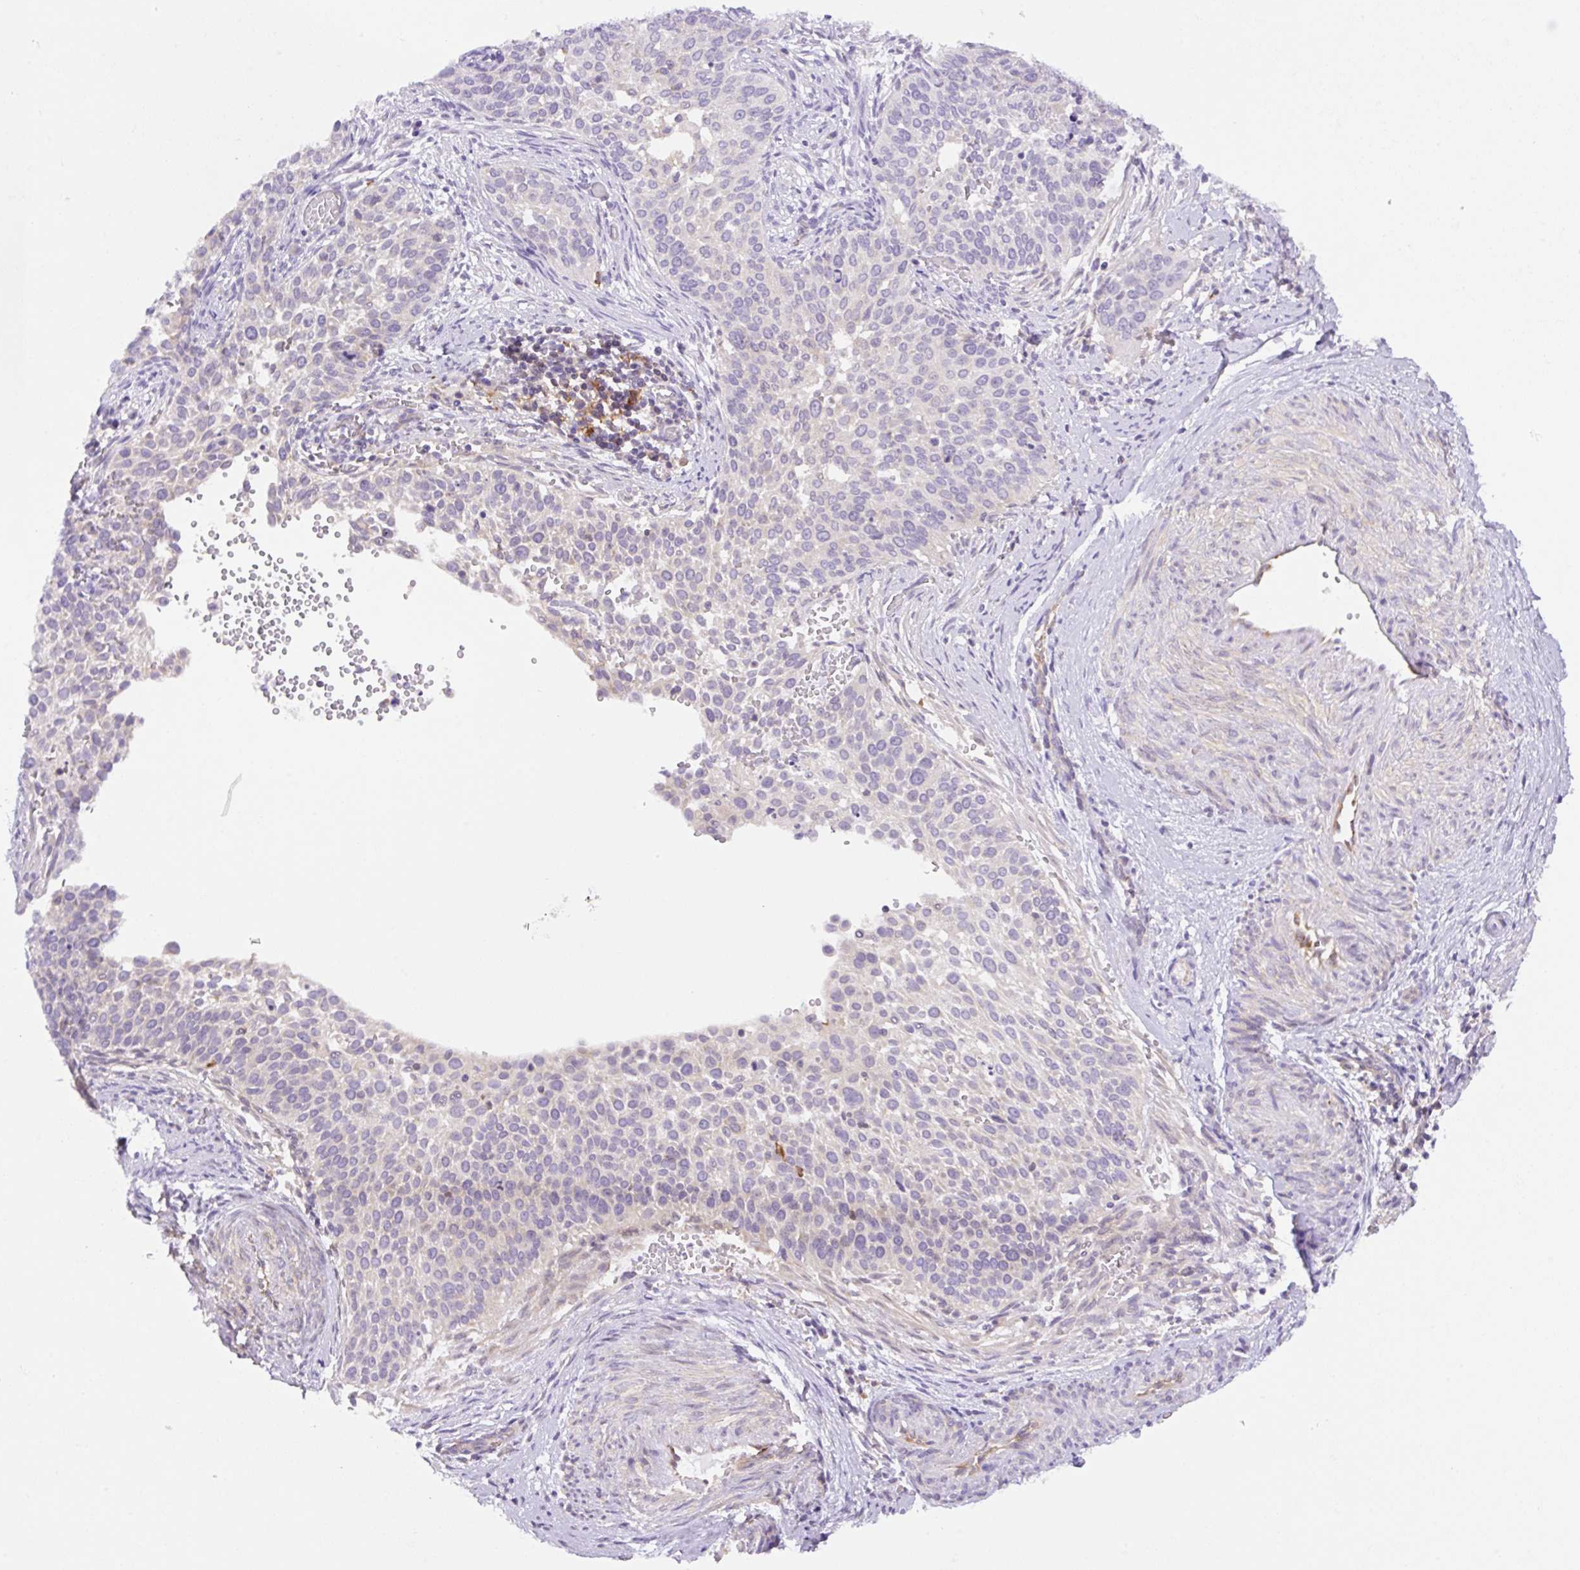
{"staining": {"intensity": "negative", "quantity": "none", "location": "none"}, "tissue": "cervical cancer", "cell_type": "Tumor cells", "image_type": "cancer", "snomed": [{"axis": "morphology", "description": "Squamous cell carcinoma, NOS"}, {"axis": "topography", "description": "Cervix"}], "caption": "IHC of human cervical cancer displays no positivity in tumor cells.", "gene": "CAMK2B", "patient": {"sex": "female", "age": 44}}